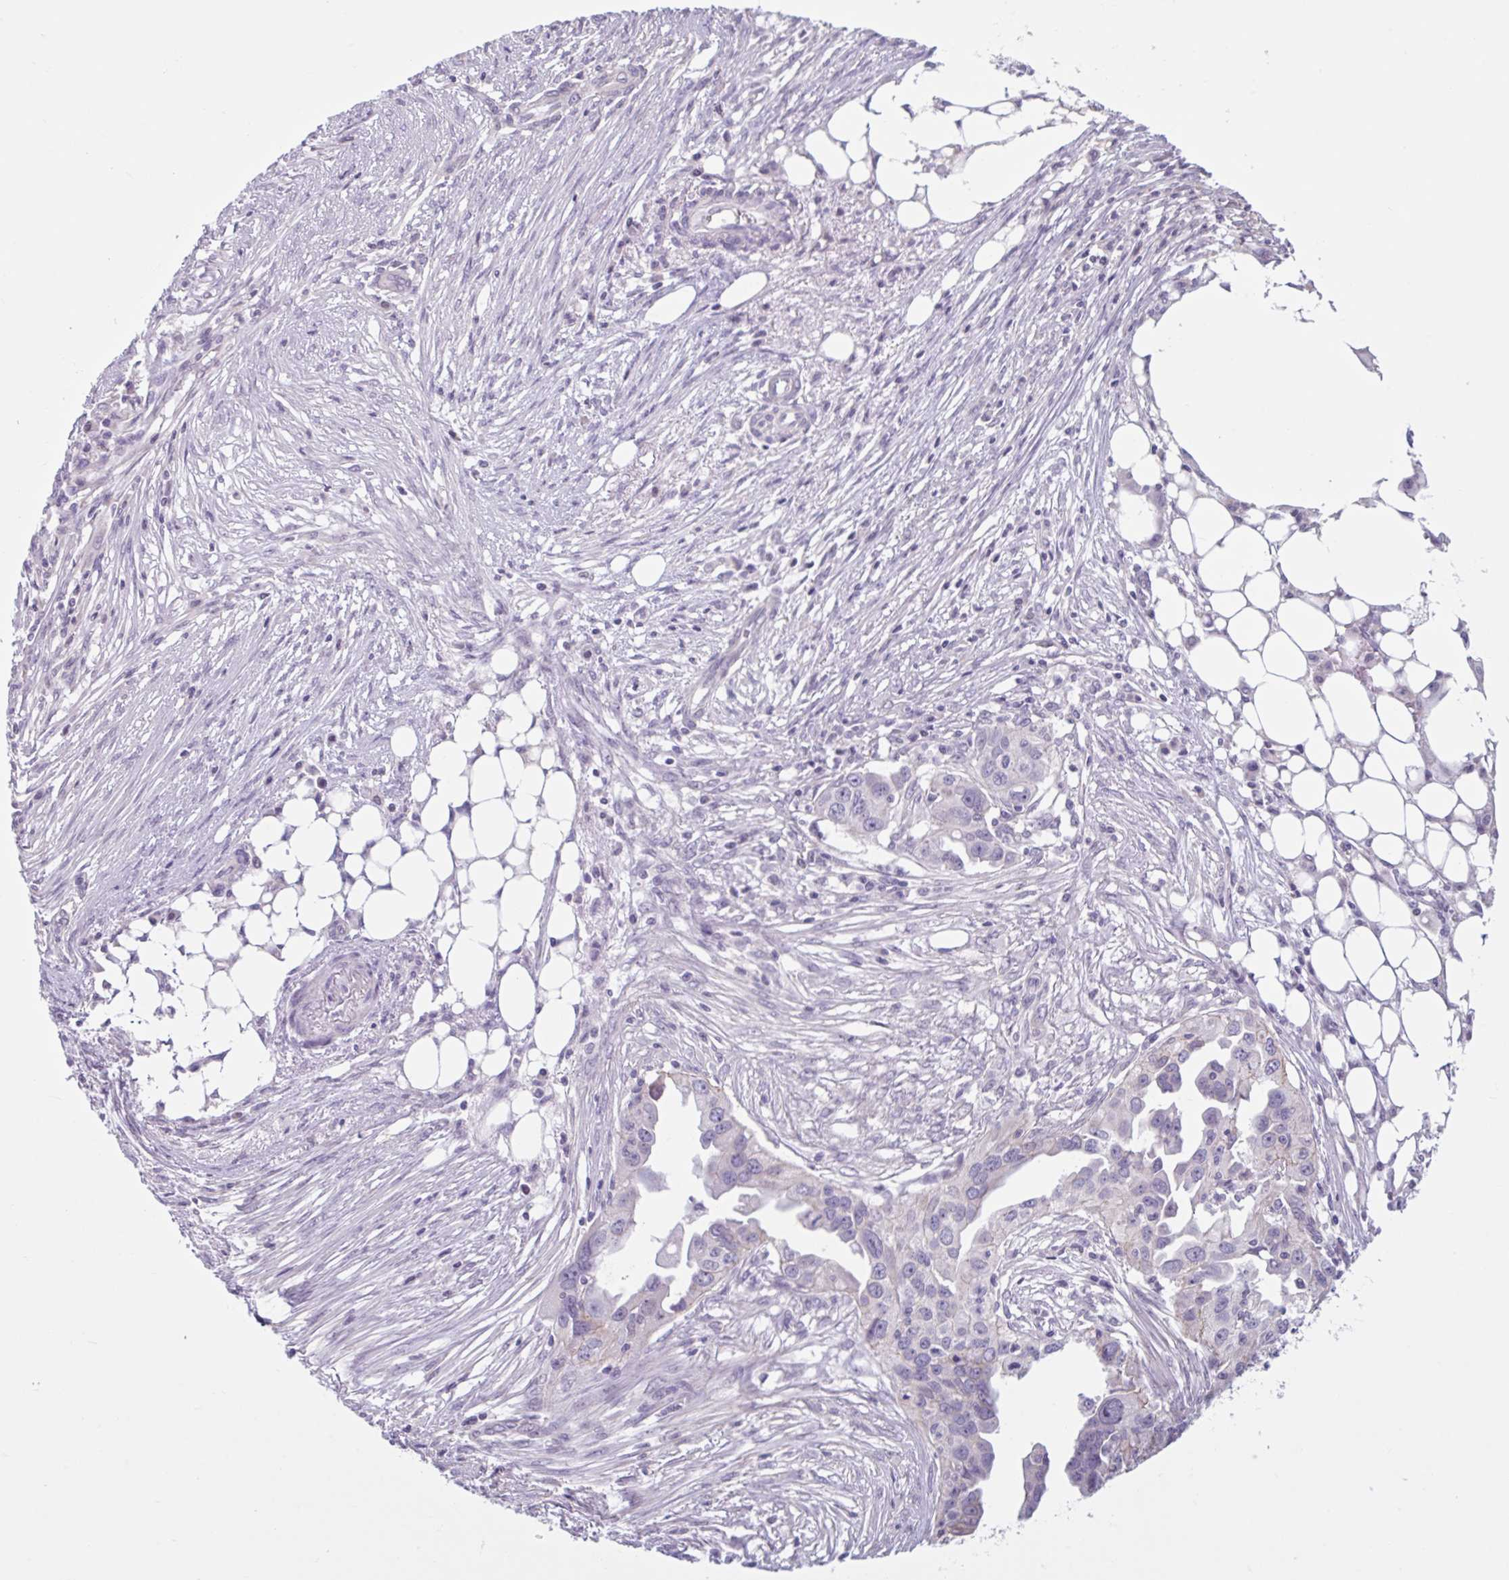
{"staining": {"intensity": "negative", "quantity": "none", "location": "none"}, "tissue": "ovarian cancer", "cell_type": "Tumor cells", "image_type": "cancer", "snomed": [{"axis": "morphology", "description": "Carcinoma, endometroid"}, {"axis": "morphology", "description": "Cystadenocarcinoma, serous, NOS"}, {"axis": "topography", "description": "Ovary"}], "caption": "This histopathology image is of ovarian endometroid carcinoma stained with immunohistochemistry to label a protein in brown with the nuclei are counter-stained blue. There is no expression in tumor cells.", "gene": "CDH19", "patient": {"sex": "female", "age": 45}}